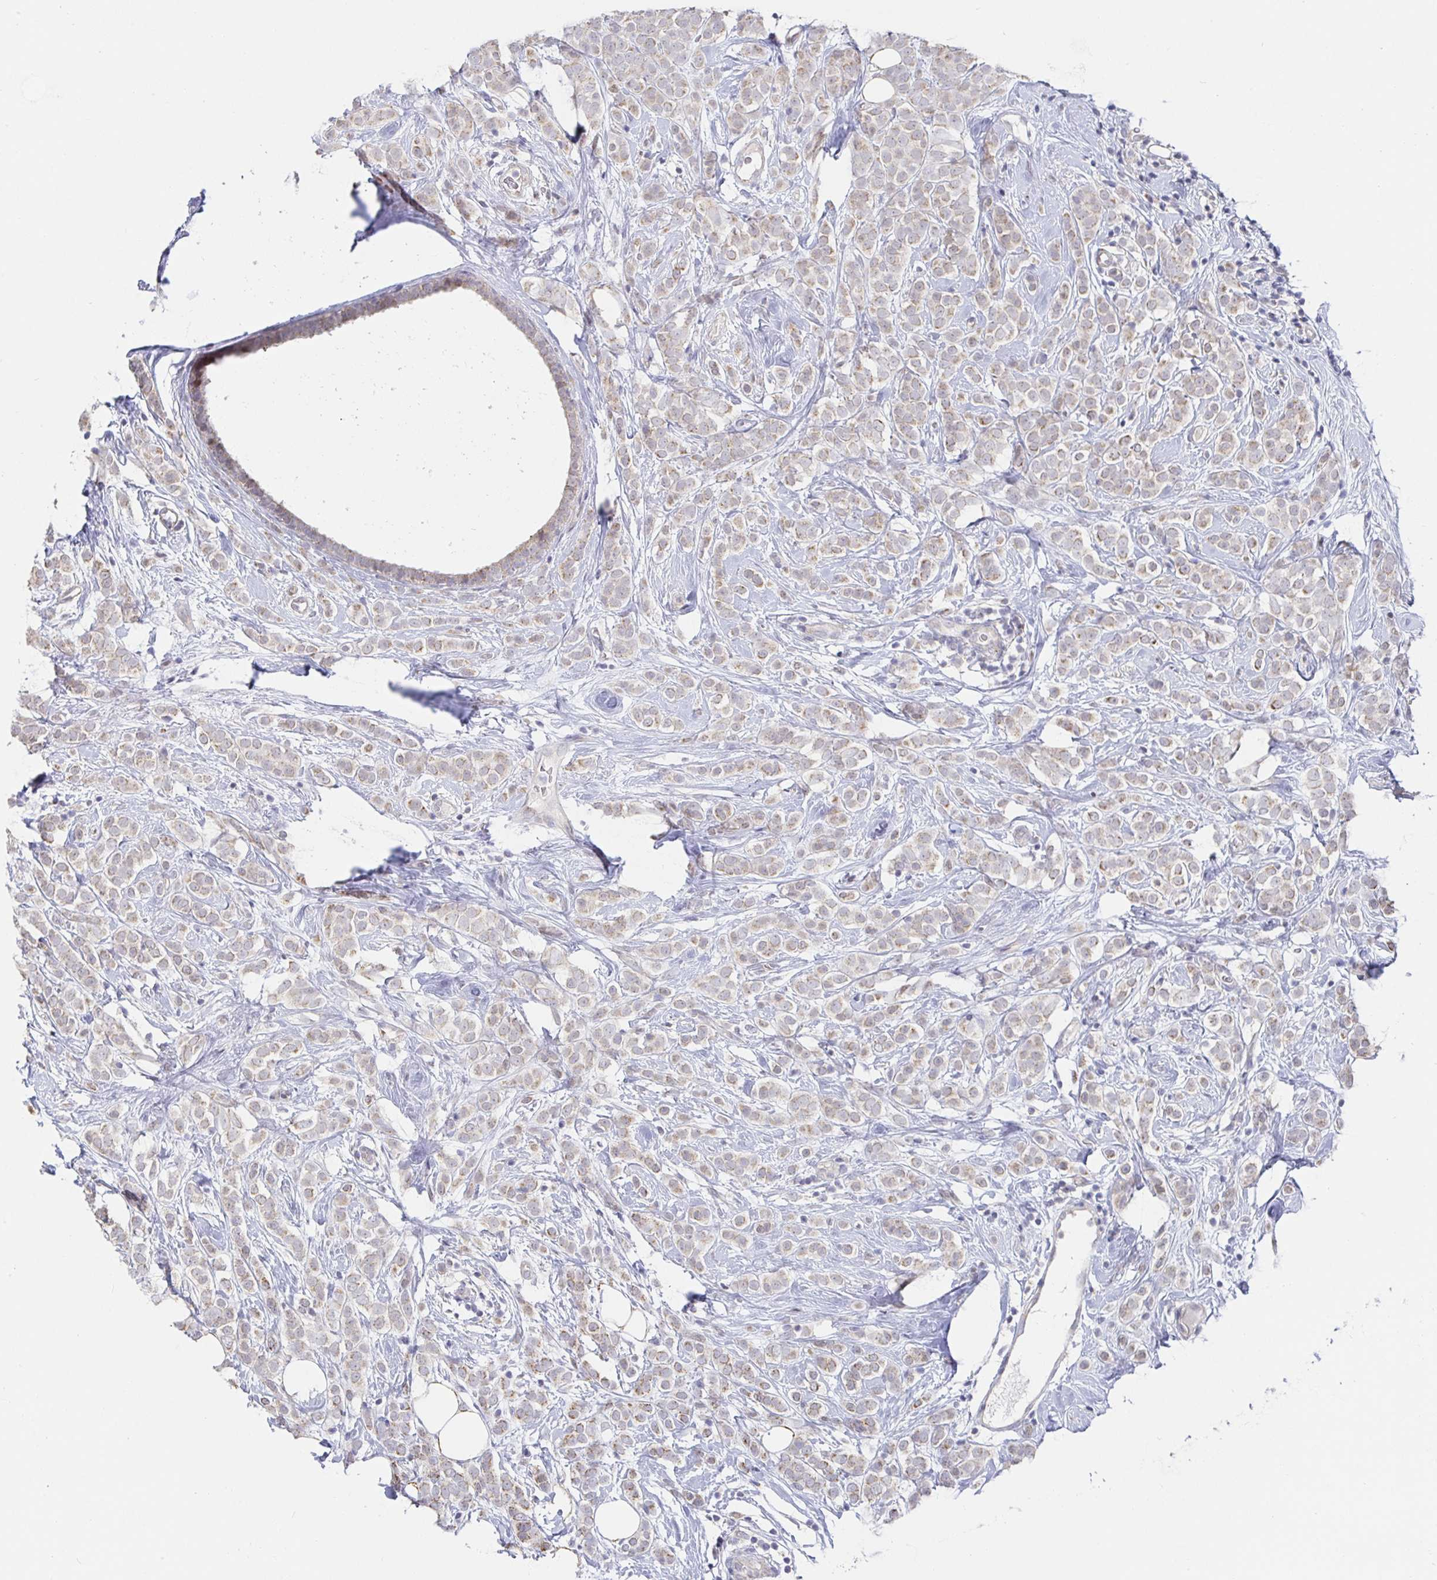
{"staining": {"intensity": "weak", "quantity": ">75%", "location": "cytoplasmic/membranous"}, "tissue": "breast cancer", "cell_type": "Tumor cells", "image_type": "cancer", "snomed": [{"axis": "morphology", "description": "Lobular carcinoma"}, {"axis": "topography", "description": "Breast"}], "caption": "Brown immunohistochemical staining in breast lobular carcinoma displays weak cytoplasmic/membranous expression in about >75% of tumor cells.", "gene": "CIT", "patient": {"sex": "female", "age": 49}}